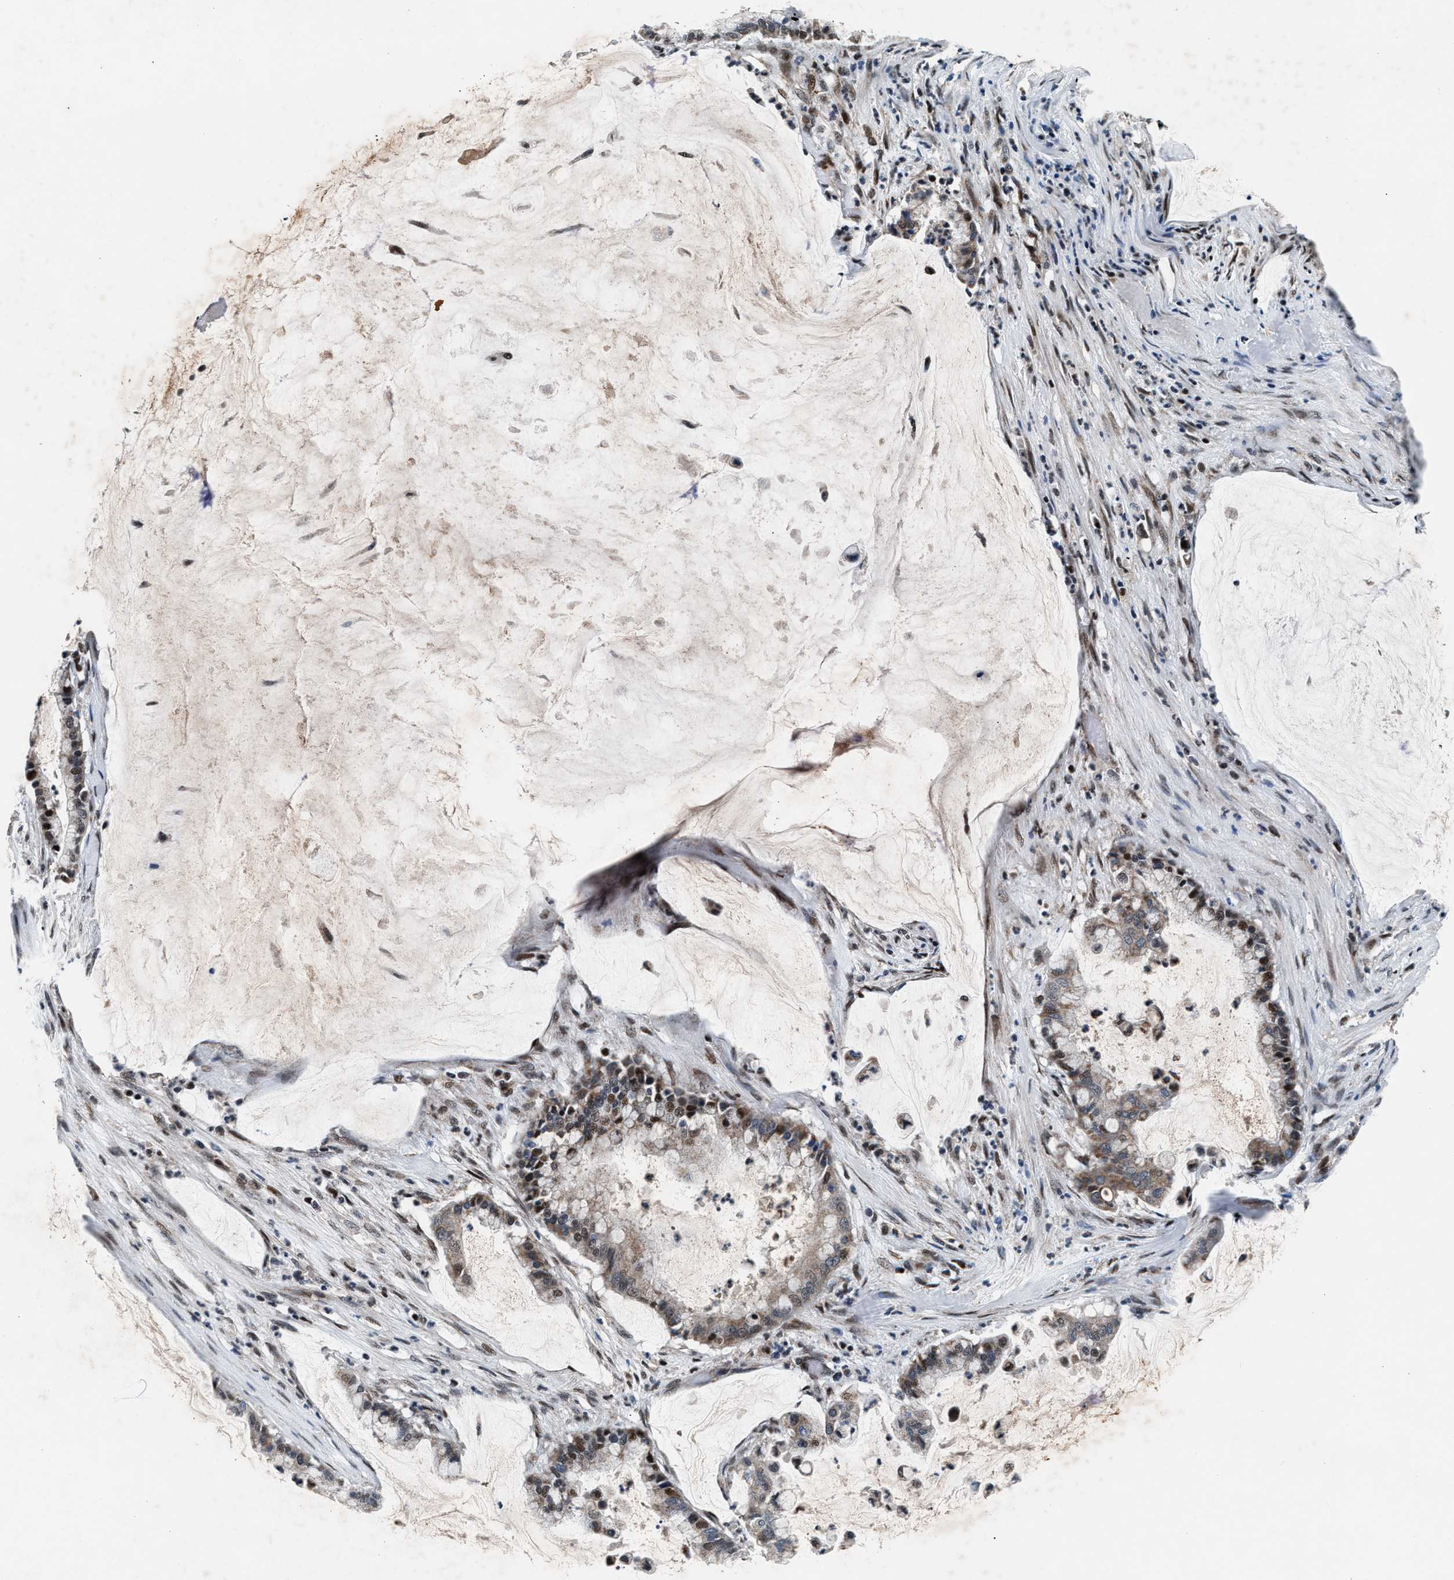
{"staining": {"intensity": "moderate", "quantity": ">75%", "location": "nuclear"}, "tissue": "pancreatic cancer", "cell_type": "Tumor cells", "image_type": "cancer", "snomed": [{"axis": "morphology", "description": "Adenocarcinoma, NOS"}, {"axis": "topography", "description": "Pancreas"}], "caption": "Pancreatic adenocarcinoma tissue demonstrates moderate nuclear positivity in about >75% of tumor cells", "gene": "PRRC2B", "patient": {"sex": "male", "age": 41}}